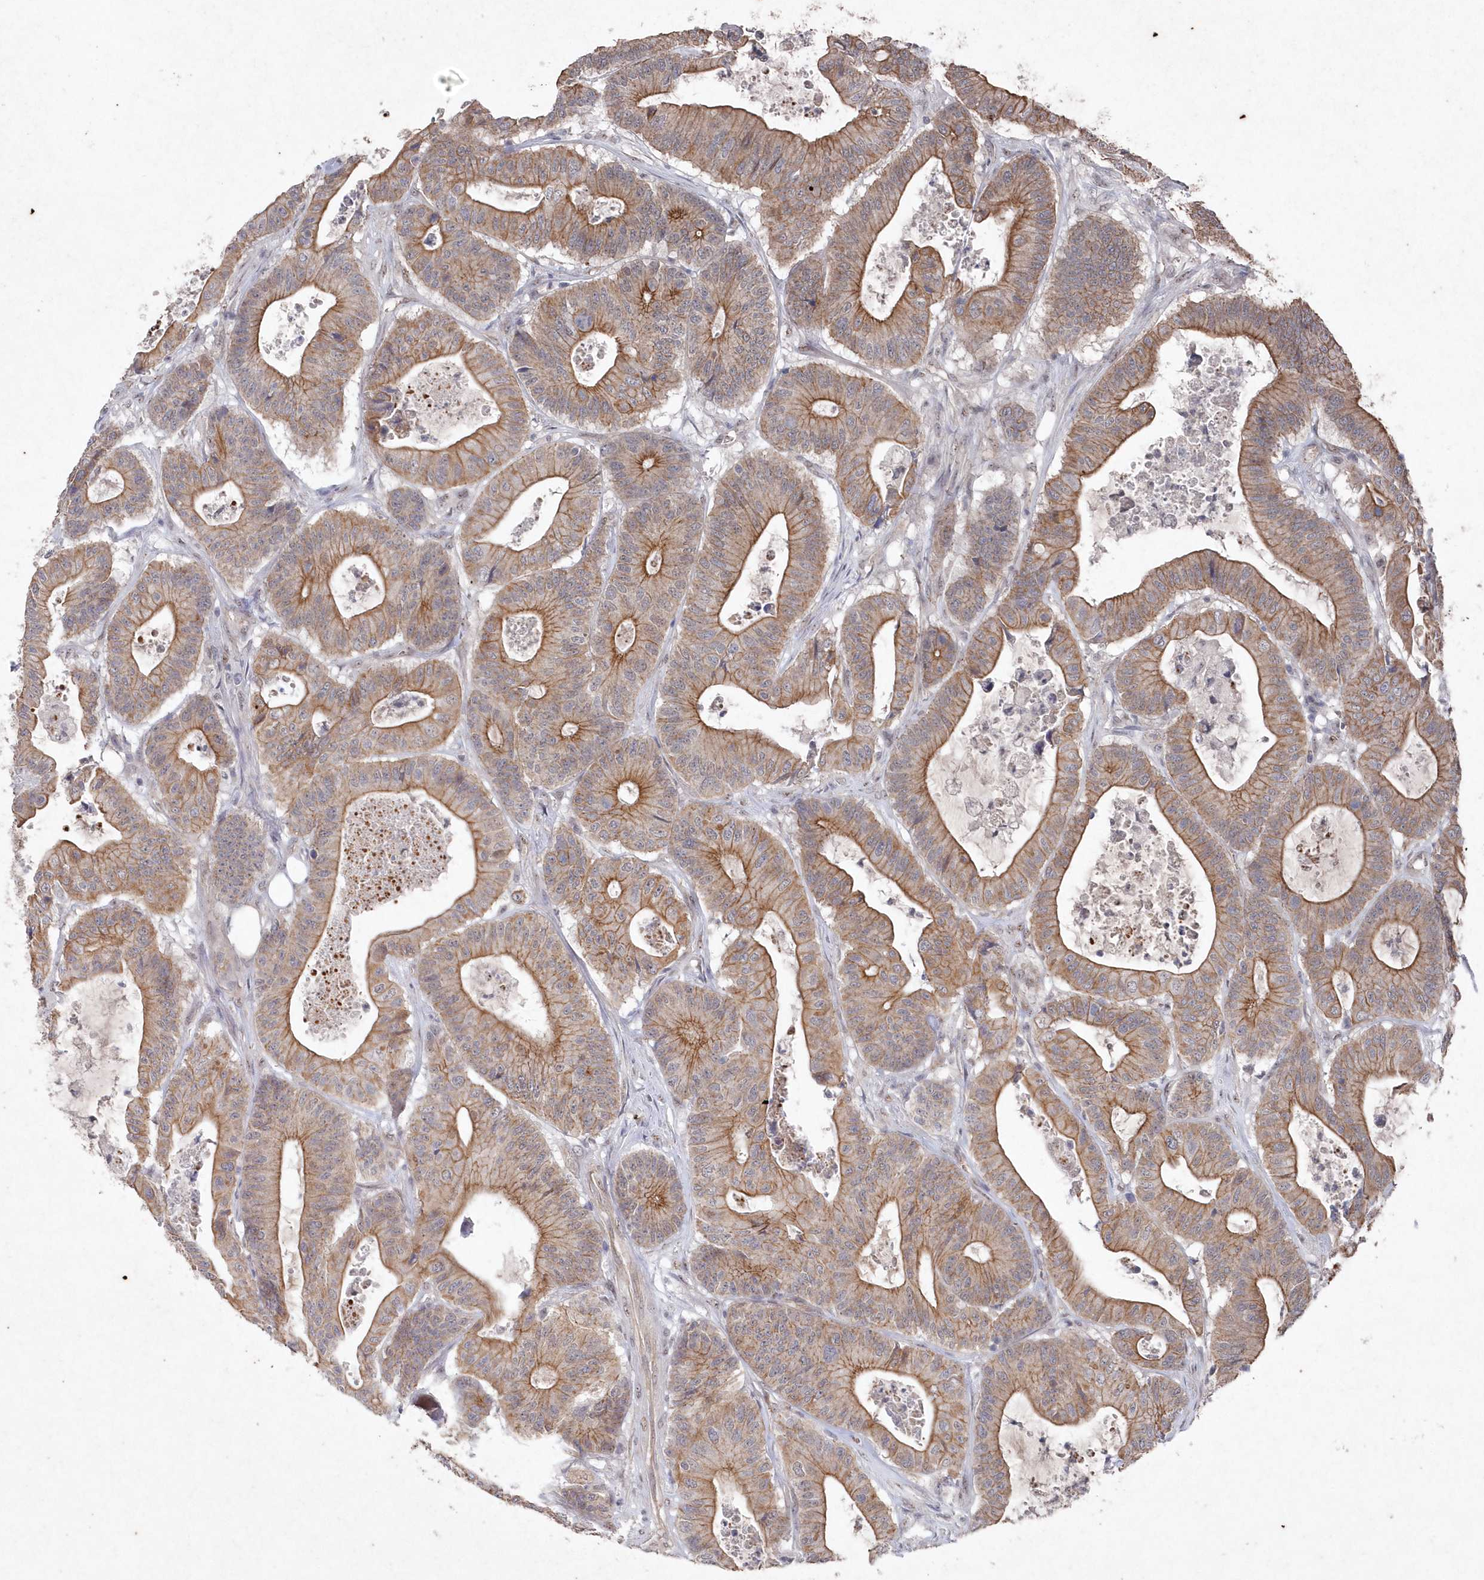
{"staining": {"intensity": "moderate", "quantity": ">75%", "location": "cytoplasmic/membranous"}, "tissue": "colorectal cancer", "cell_type": "Tumor cells", "image_type": "cancer", "snomed": [{"axis": "morphology", "description": "Adenocarcinoma, NOS"}, {"axis": "topography", "description": "Colon"}], "caption": "The histopathology image reveals a brown stain indicating the presence of a protein in the cytoplasmic/membranous of tumor cells in adenocarcinoma (colorectal).", "gene": "VSIG2", "patient": {"sex": "female", "age": 84}}